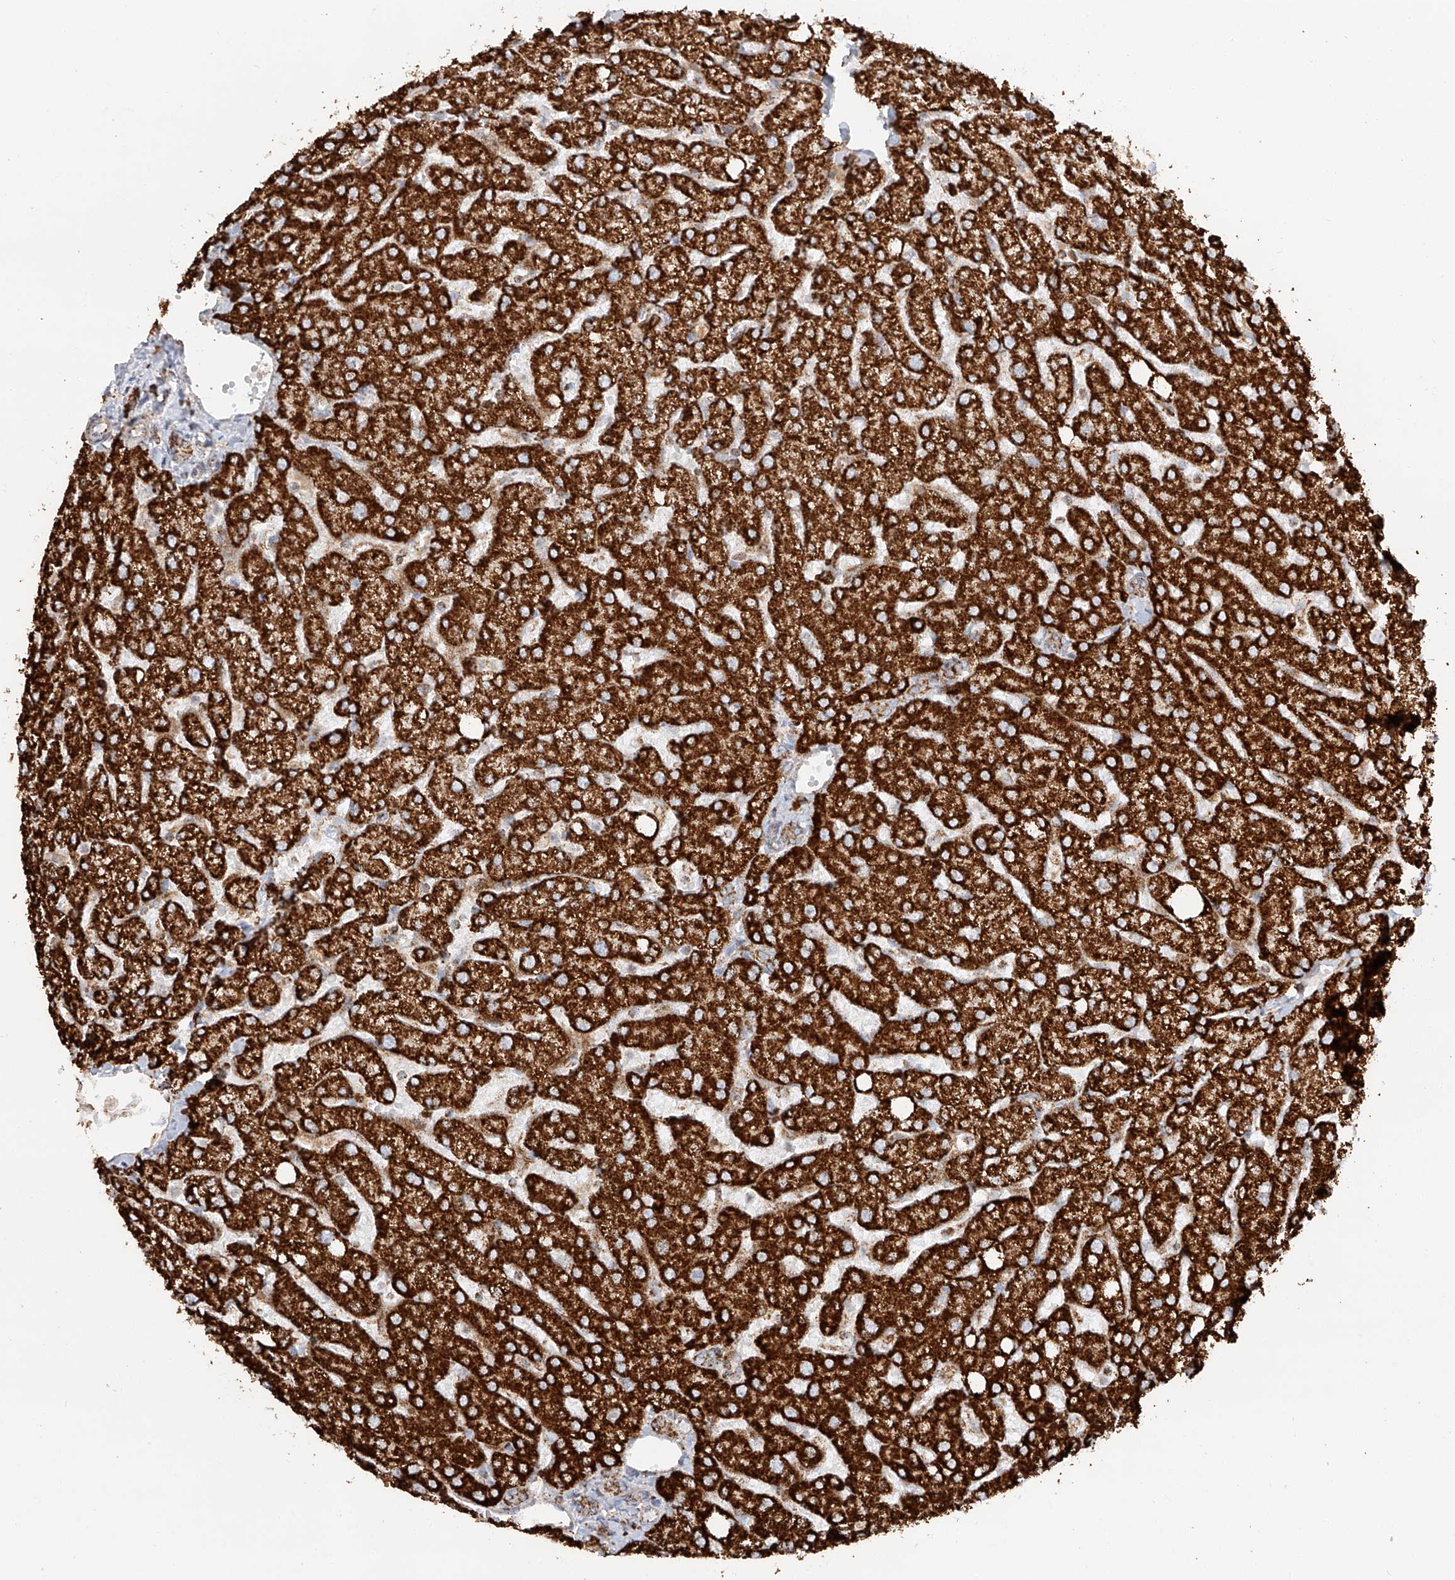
{"staining": {"intensity": "moderate", "quantity": ">75%", "location": "cytoplasmic/membranous"}, "tissue": "liver", "cell_type": "Cholangiocytes", "image_type": "normal", "snomed": [{"axis": "morphology", "description": "Normal tissue, NOS"}, {"axis": "topography", "description": "Liver"}], "caption": "The immunohistochemical stain shows moderate cytoplasmic/membranous staining in cholangiocytes of benign liver. (Stains: DAB (3,3'-diaminobenzidine) in brown, nuclei in blue, Microscopy: brightfield microscopy at high magnification).", "gene": "TTC27", "patient": {"sex": "female", "age": 54}}